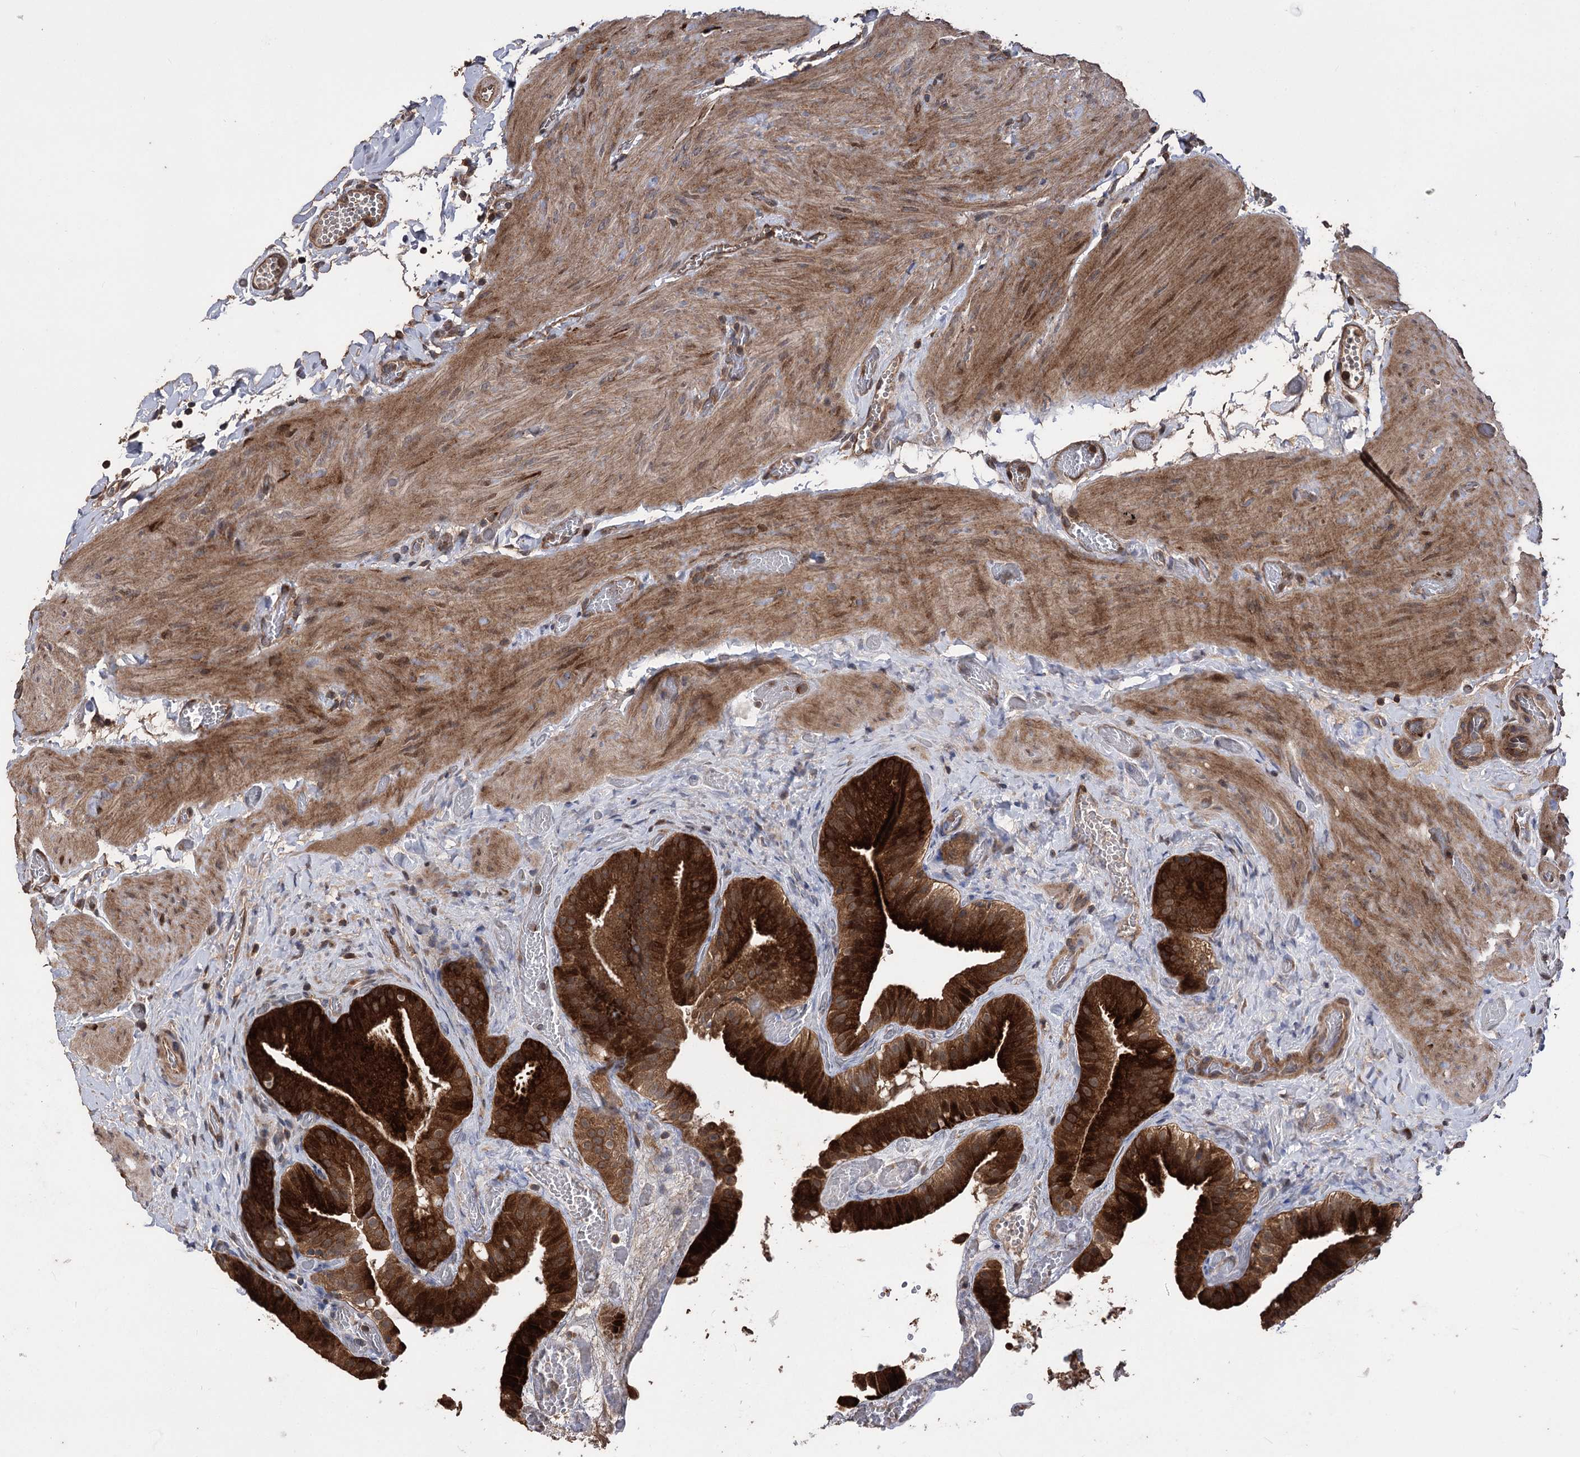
{"staining": {"intensity": "strong", "quantity": ">75%", "location": "cytoplasmic/membranous"}, "tissue": "gallbladder", "cell_type": "Glandular cells", "image_type": "normal", "snomed": [{"axis": "morphology", "description": "Normal tissue, NOS"}, {"axis": "topography", "description": "Gallbladder"}], "caption": "Brown immunohistochemical staining in normal gallbladder demonstrates strong cytoplasmic/membranous staining in approximately >75% of glandular cells.", "gene": "RASSF3", "patient": {"sex": "female", "age": 64}}